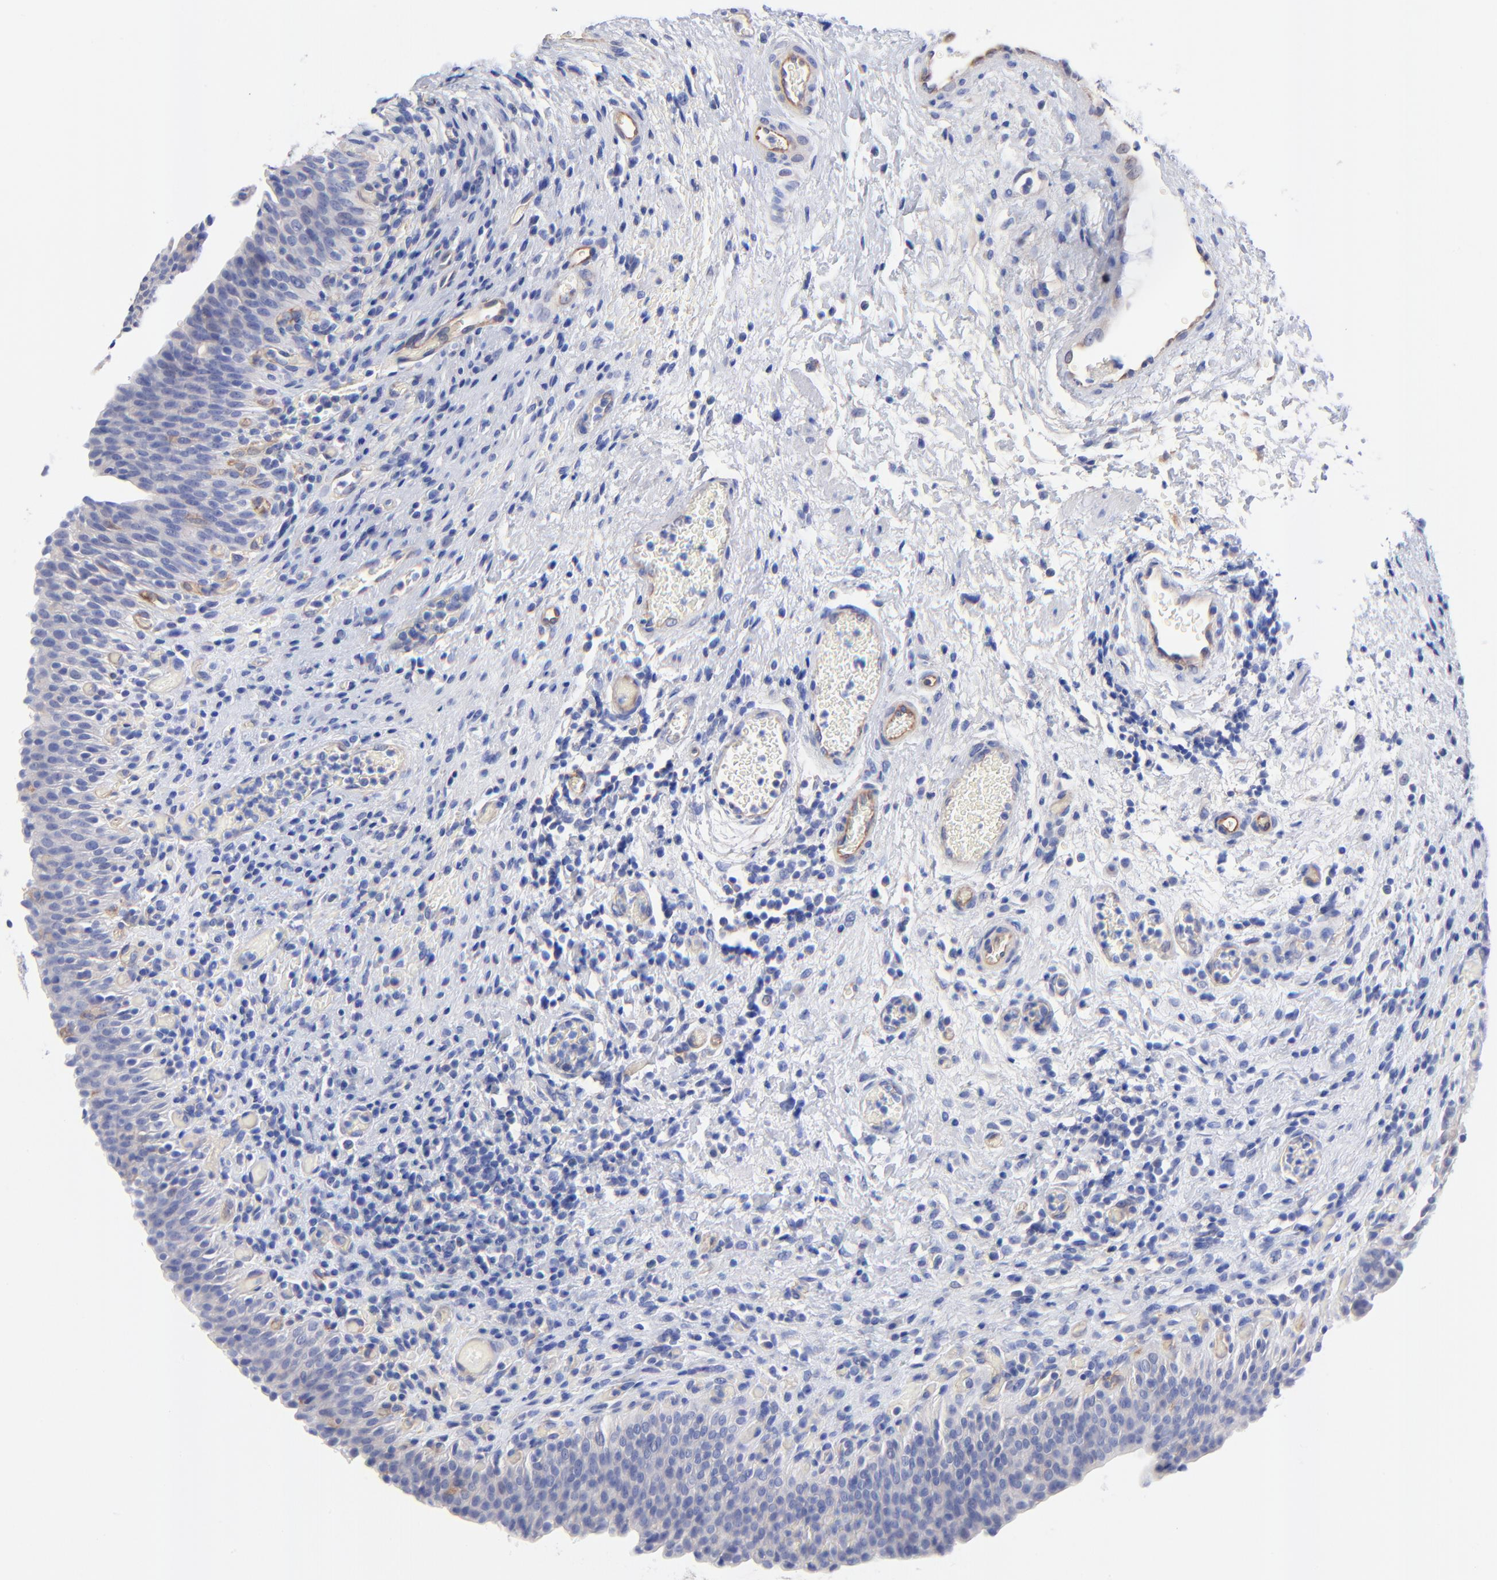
{"staining": {"intensity": "negative", "quantity": "none", "location": "none"}, "tissue": "urinary bladder", "cell_type": "Urothelial cells", "image_type": "normal", "snomed": [{"axis": "morphology", "description": "Normal tissue, NOS"}, {"axis": "morphology", "description": "Urothelial carcinoma, High grade"}, {"axis": "topography", "description": "Urinary bladder"}], "caption": "Immunohistochemical staining of normal urinary bladder shows no significant expression in urothelial cells.", "gene": "SLC44A2", "patient": {"sex": "male", "age": 51}}